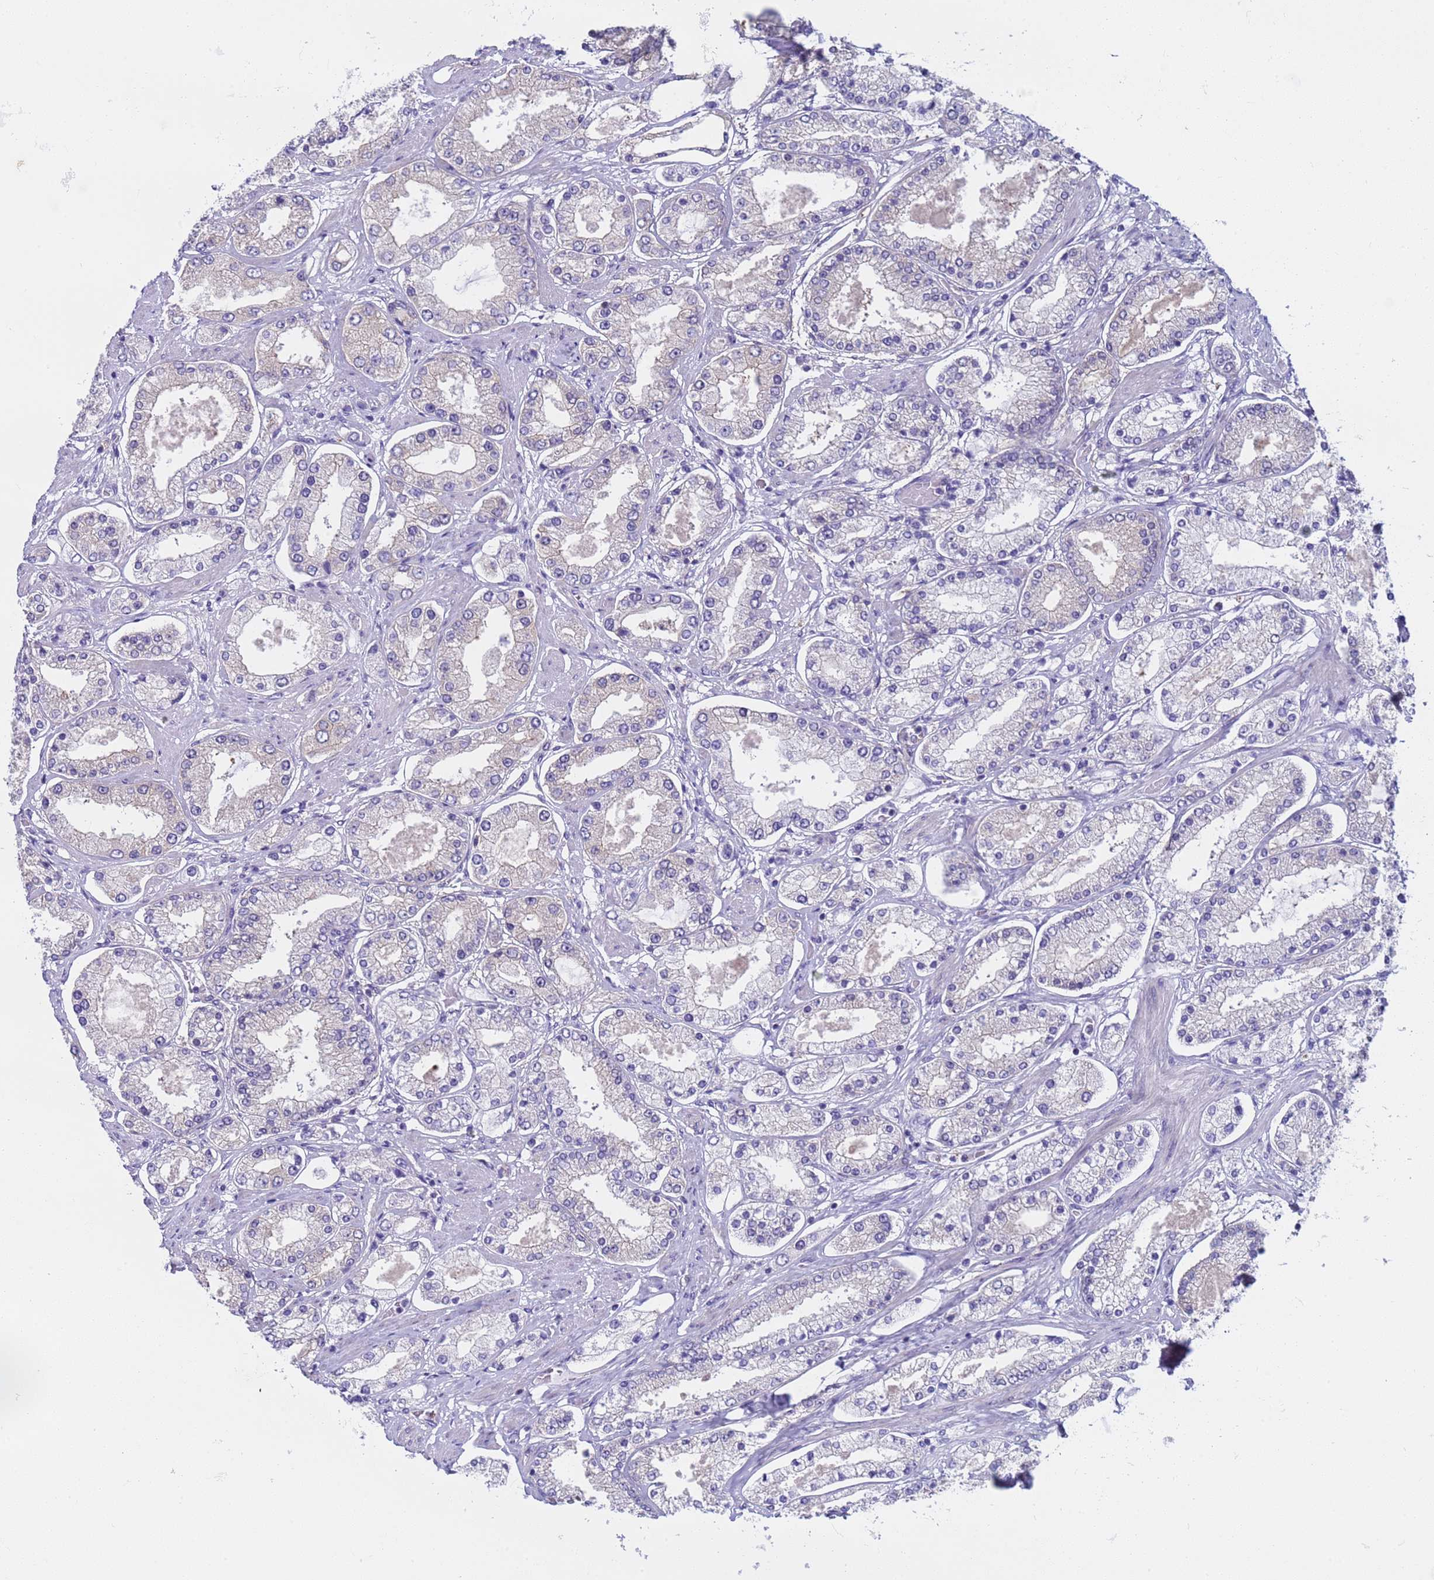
{"staining": {"intensity": "negative", "quantity": "none", "location": "none"}, "tissue": "prostate cancer", "cell_type": "Tumor cells", "image_type": "cancer", "snomed": [{"axis": "morphology", "description": "Adenocarcinoma, High grade"}, {"axis": "topography", "description": "Prostate"}], "caption": "Tumor cells are negative for brown protein staining in prostate cancer (adenocarcinoma (high-grade)).", "gene": "CAPN7", "patient": {"sex": "male", "age": 69}}